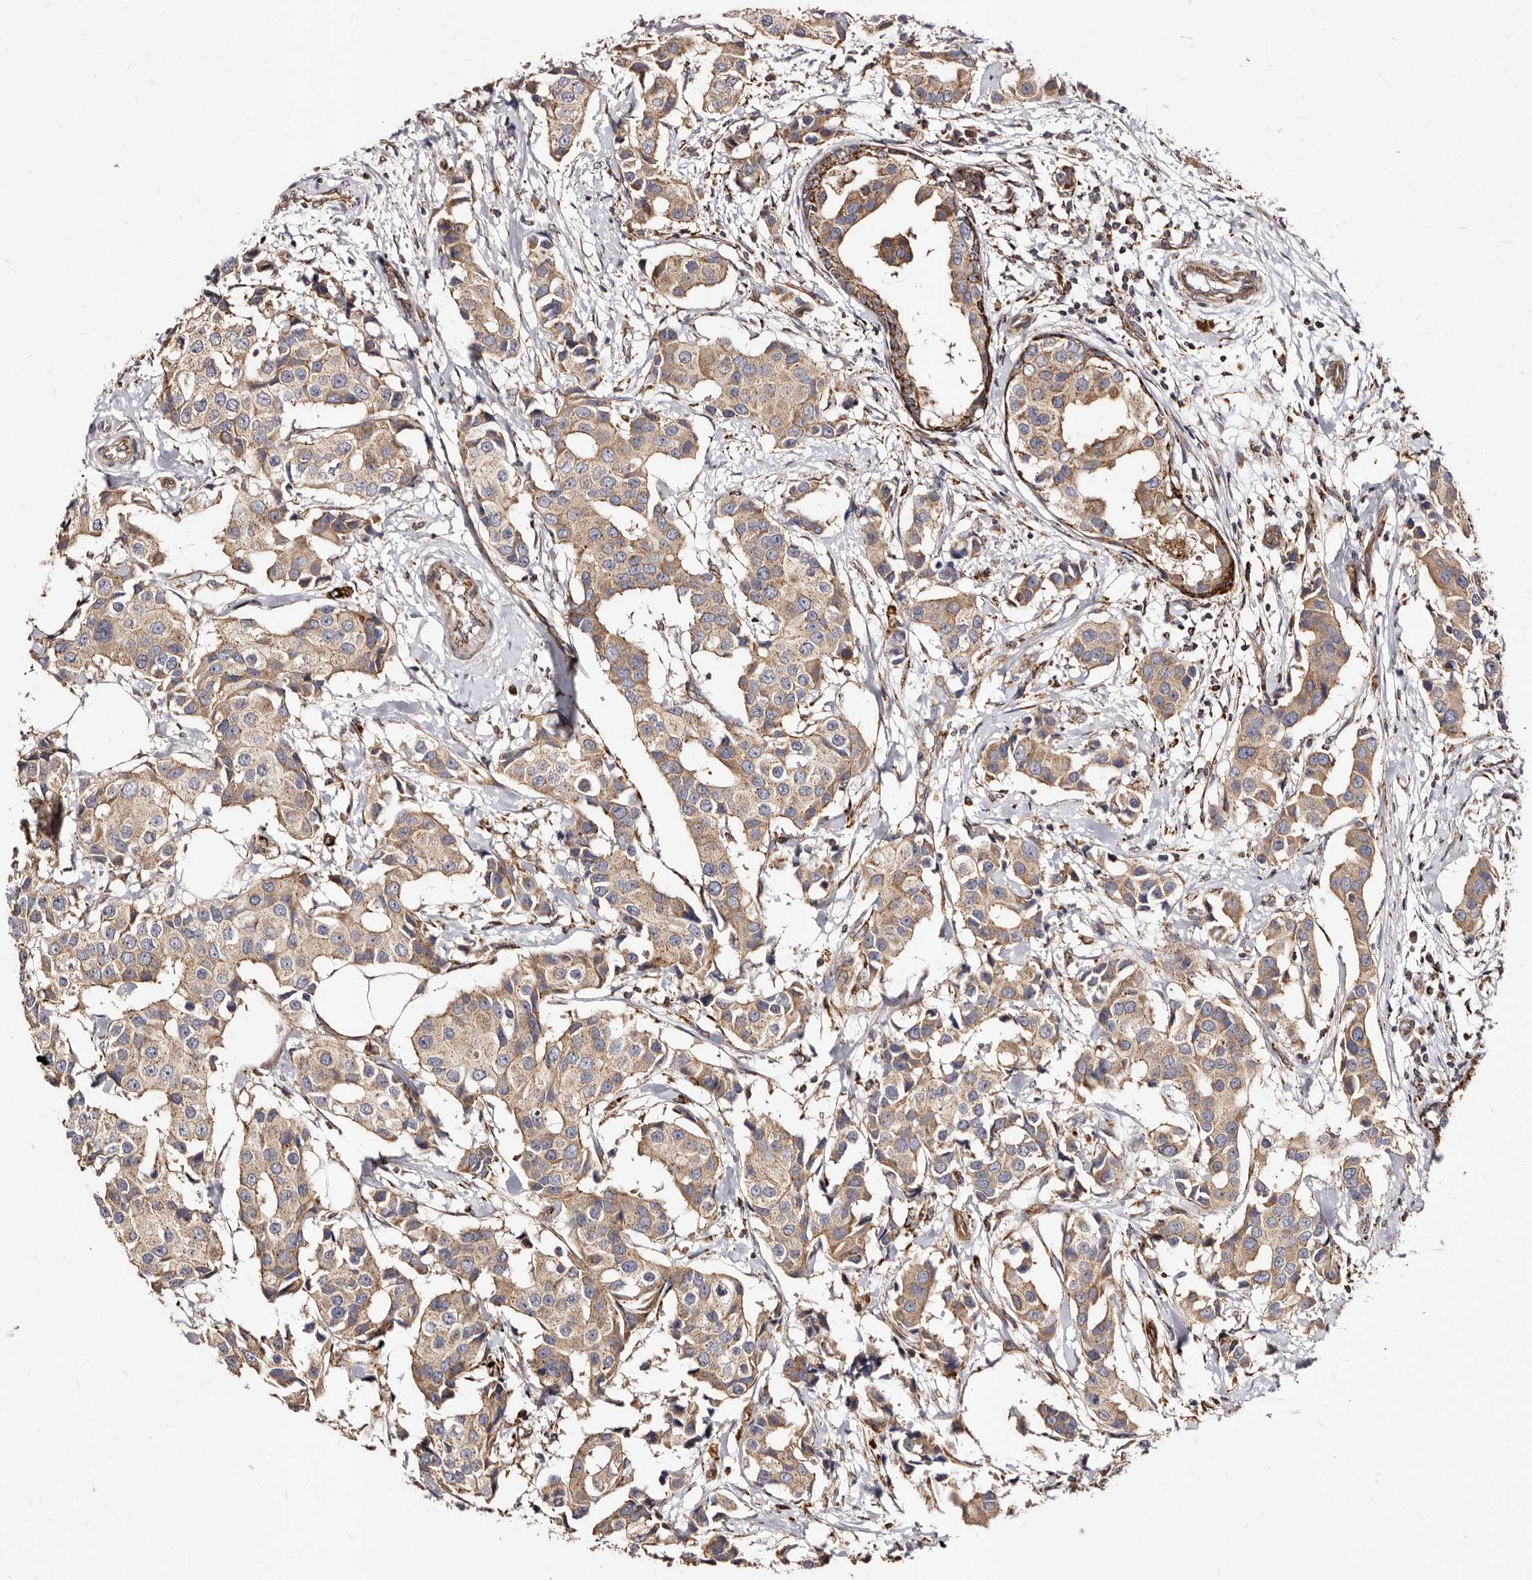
{"staining": {"intensity": "moderate", "quantity": ">75%", "location": "cytoplasmic/membranous"}, "tissue": "breast cancer", "cell_type": "Tumor cells", "image_type": "cancer", "snomed": [{"axis": "morphology", "description": "Normal tissue, NOS"}, {"axis": "morphology", "description": "Duct carcinoma"}, {"axis": "topography", "description": "Breast"}], "caption": "Breast invasive ductal carcinoma tissue exhibits moderate cytoplasmic/membranous positivity in approximately >75% of tumor cells", "gene": "LUZP1", "patient": {"sex": "female", "age": 39}}